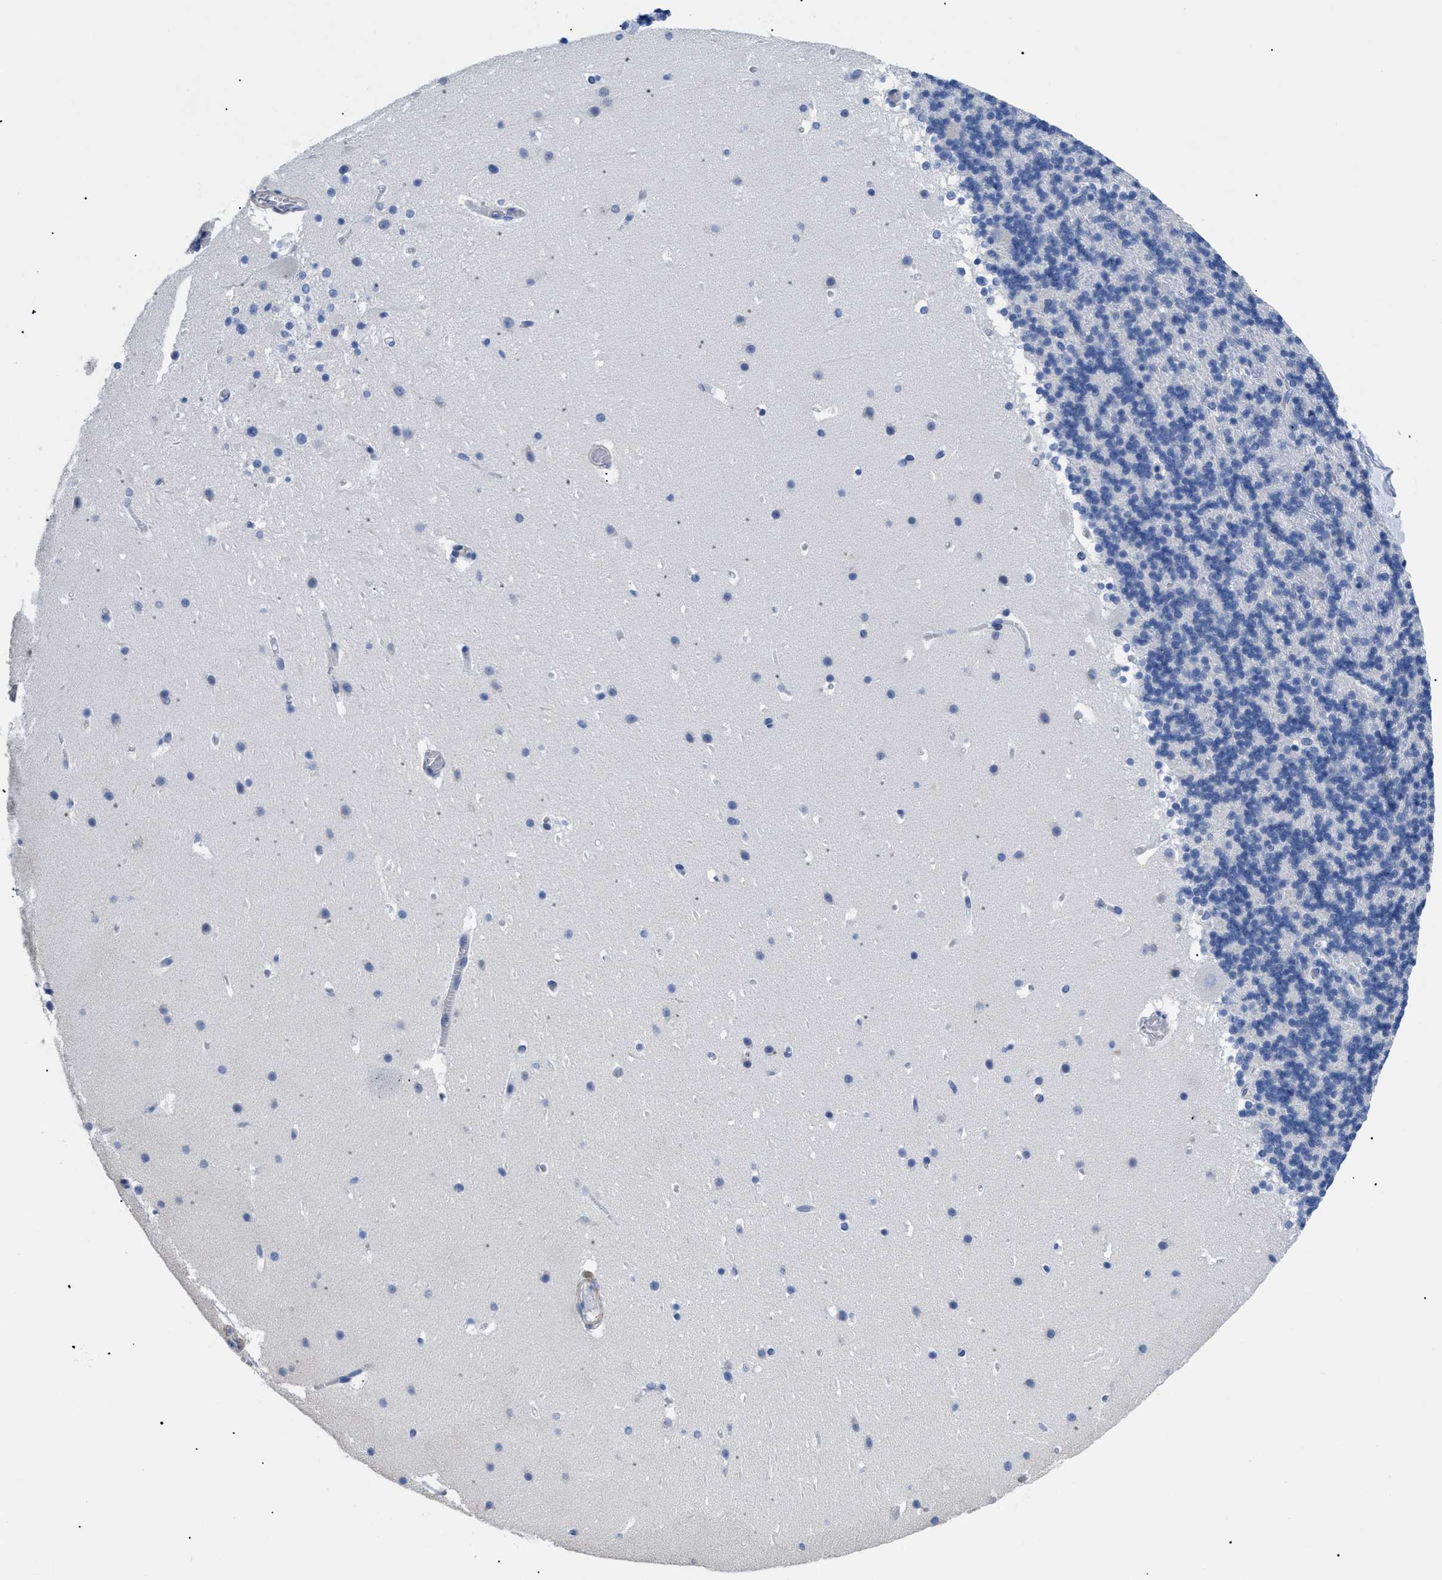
{"staining": {"intensity": "negative", "quantity": "none", "location": "none"}, "tissue": "cerebellum", "cell_type": "Cells in granular layer", "image_type": "normal", "snomed": [{"axis": "morphology", "description": "Normal tissue, NOS"}, {"axis": "topography", "description": "Cerebellum"}], "caption": "Immunohistochemical staining of unremarkable cerebellum shows no significant expression in cells in granular layer. (DAB immunohistochemistry with hematoxylin counter stain).", "gene": "HLA", "patient": {"sex": "male", "age": 45}}